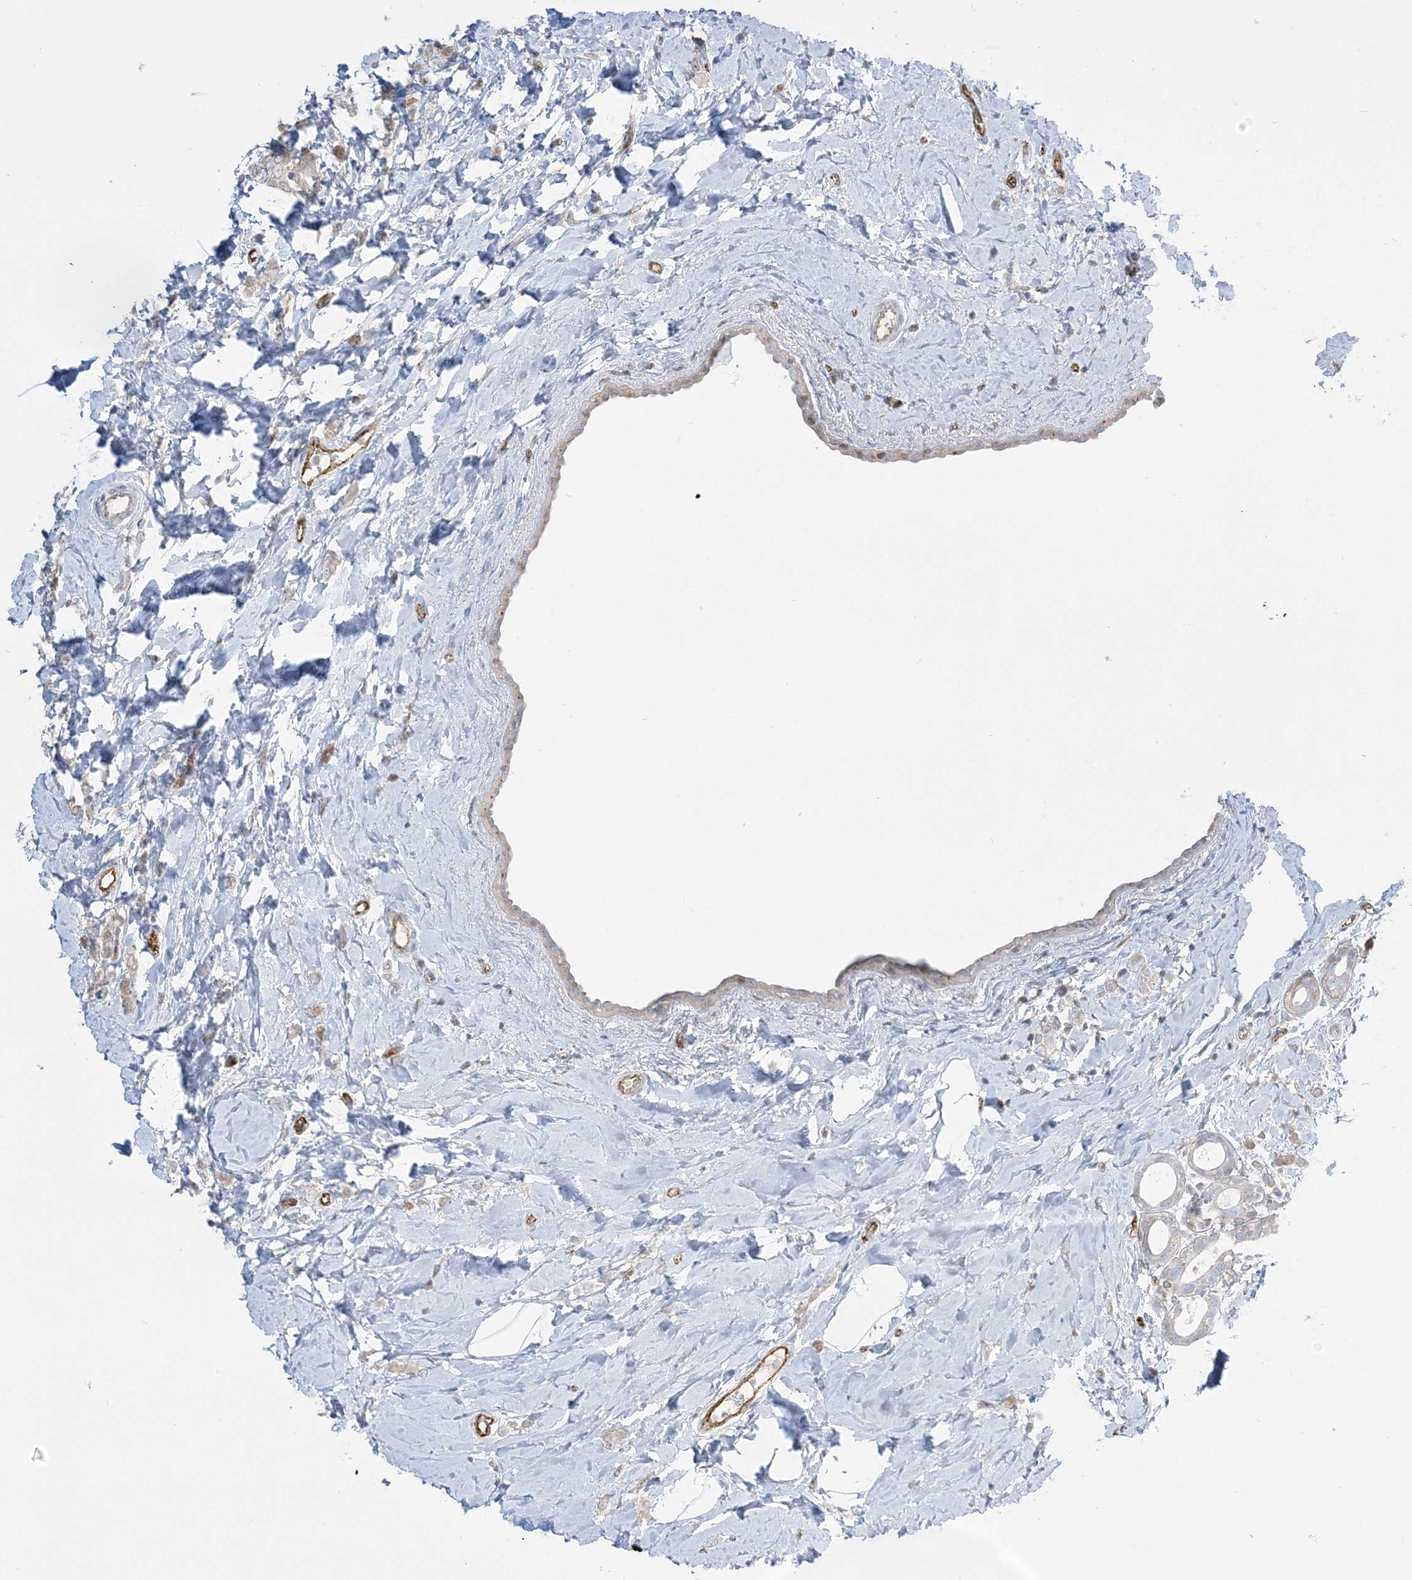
{"staining": {"intensity": "weak", "quantity": "<25%", "location": "cytoplasmic/membranous"}, "tissue": "breast cancer", "cell_type": "Tumor cells", "image_type": "cancer", "snomed": [{"axis": "morphology", "description": "Lobular carcinoma"}, {"axis": "topography", "description": "Breast"}], "caption": "Human breast cancer stained for a protein using immunohistochemistry (IHC) reveals no staining in tumor cells.", "gene": "INPP1", "patient": {"sex": "female", "age": 47}}